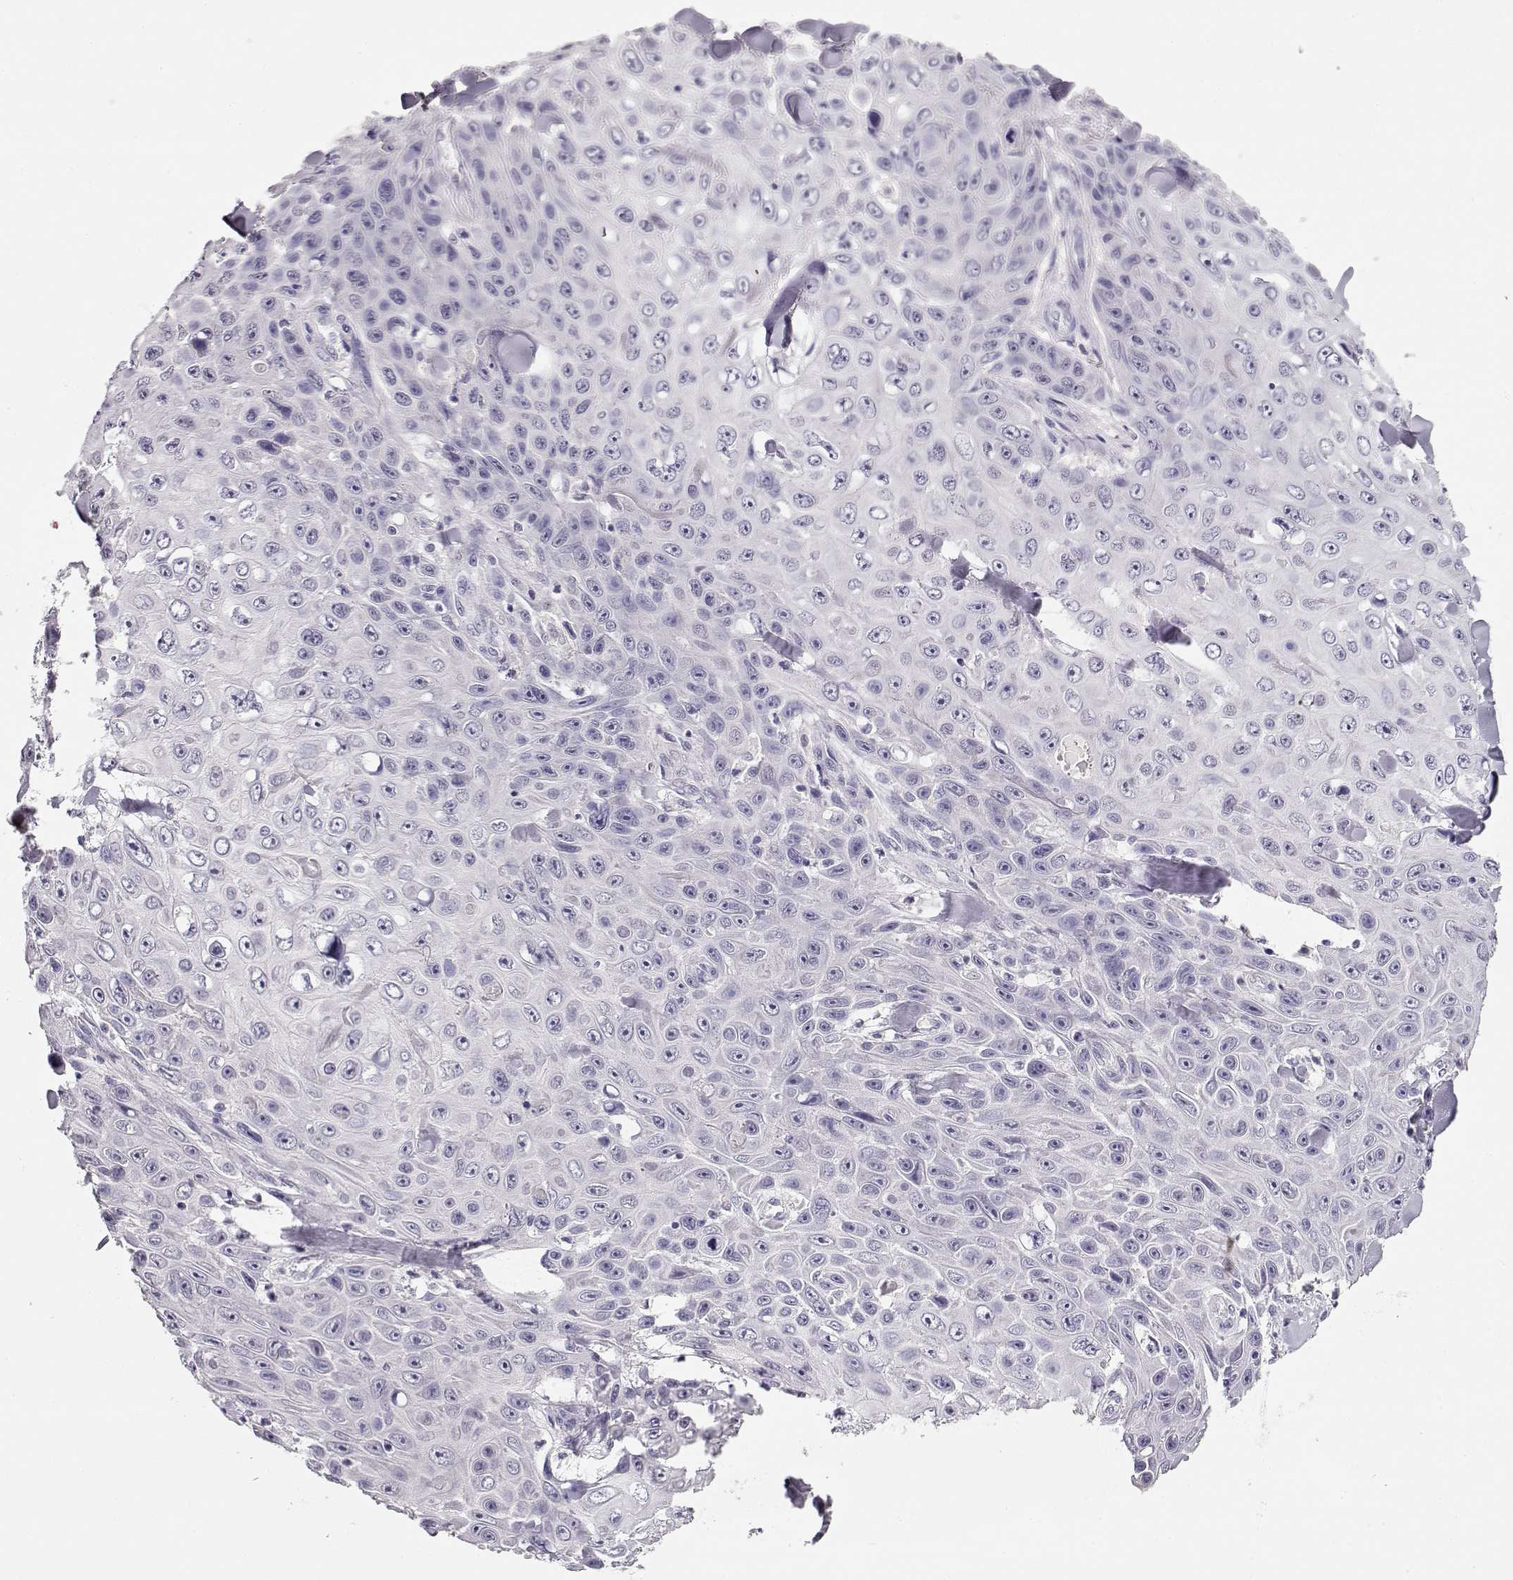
{"staining": {"intensity": "negative", "quantity": "none", "location": "none"}, "tissue": "skin cancer", "cell_type": "Tumor cells", "image_type": "cancer", "snomed": [{"axis": "morphology", "description": "Squamous cell carcinoma, NOS"}, {"axis": "topography", "description": "Skin"}], "caption": "A high-resolution histopathology image shows immunohistochemistry staining of squamous cell carcinoma (skin), which displays no significant positivity in tumor cells. (DAB immunohistochemistry (IHC), high magnification).", "gene": "MAGEC1", "patient": {"sex": "male", "age": 82}}